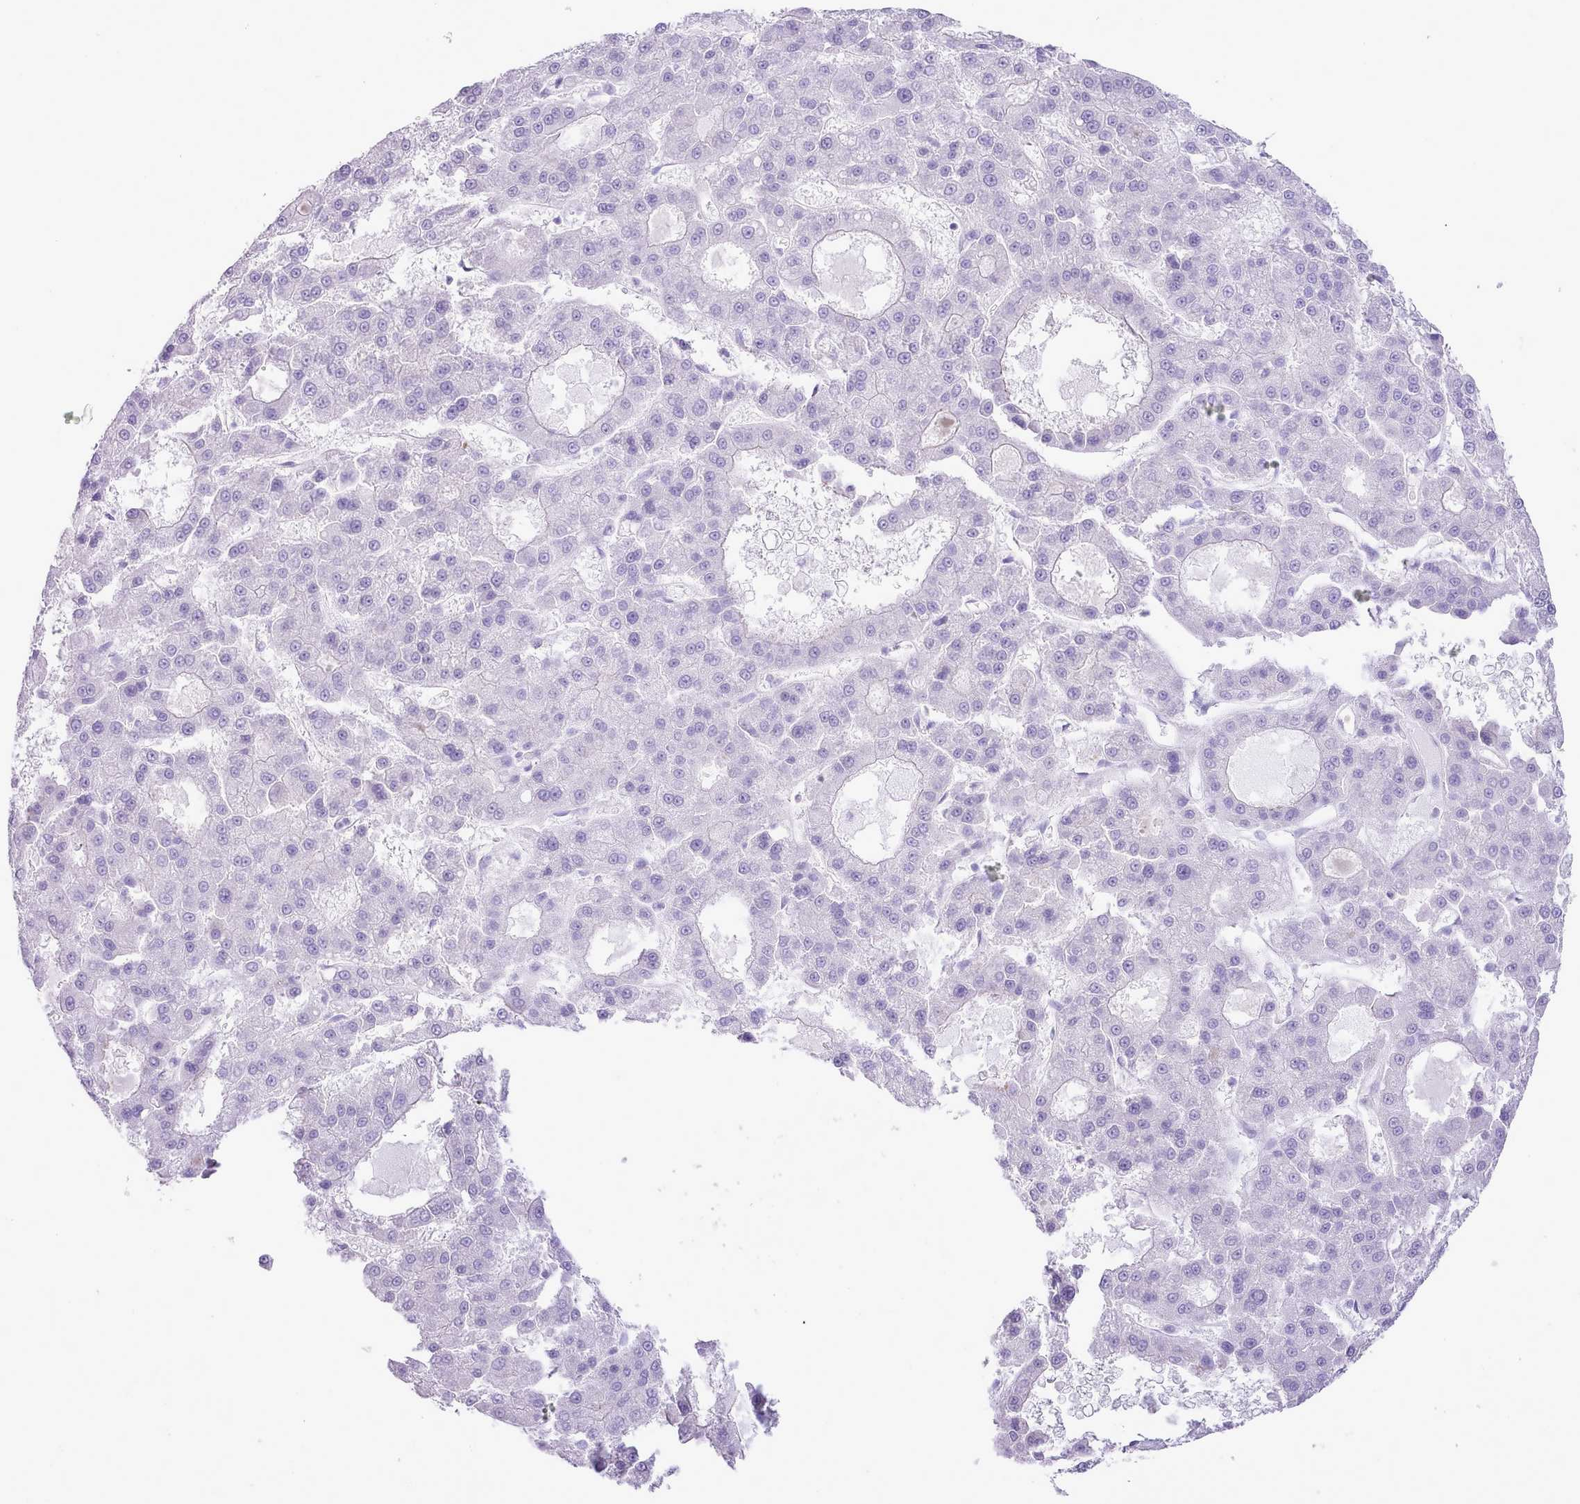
{"staining": {"intensity": "negative", "quantity": "none", "location": "none"}, "tissue": "liver cancer", "cell_type": "Tumor cells", "image_type": "cancer", "snomed": [{"axis": "morphology", "description": "Carcinoma, Hepatocellular, NOS"}, {"axis": "topography", "description": "Liver"}], "caption": "Photomicrograph shows no significant protein positivity in tumor cells of liver cancer.", "gene": "MDFI", "patient": {"sex": "male", "age": 70}}